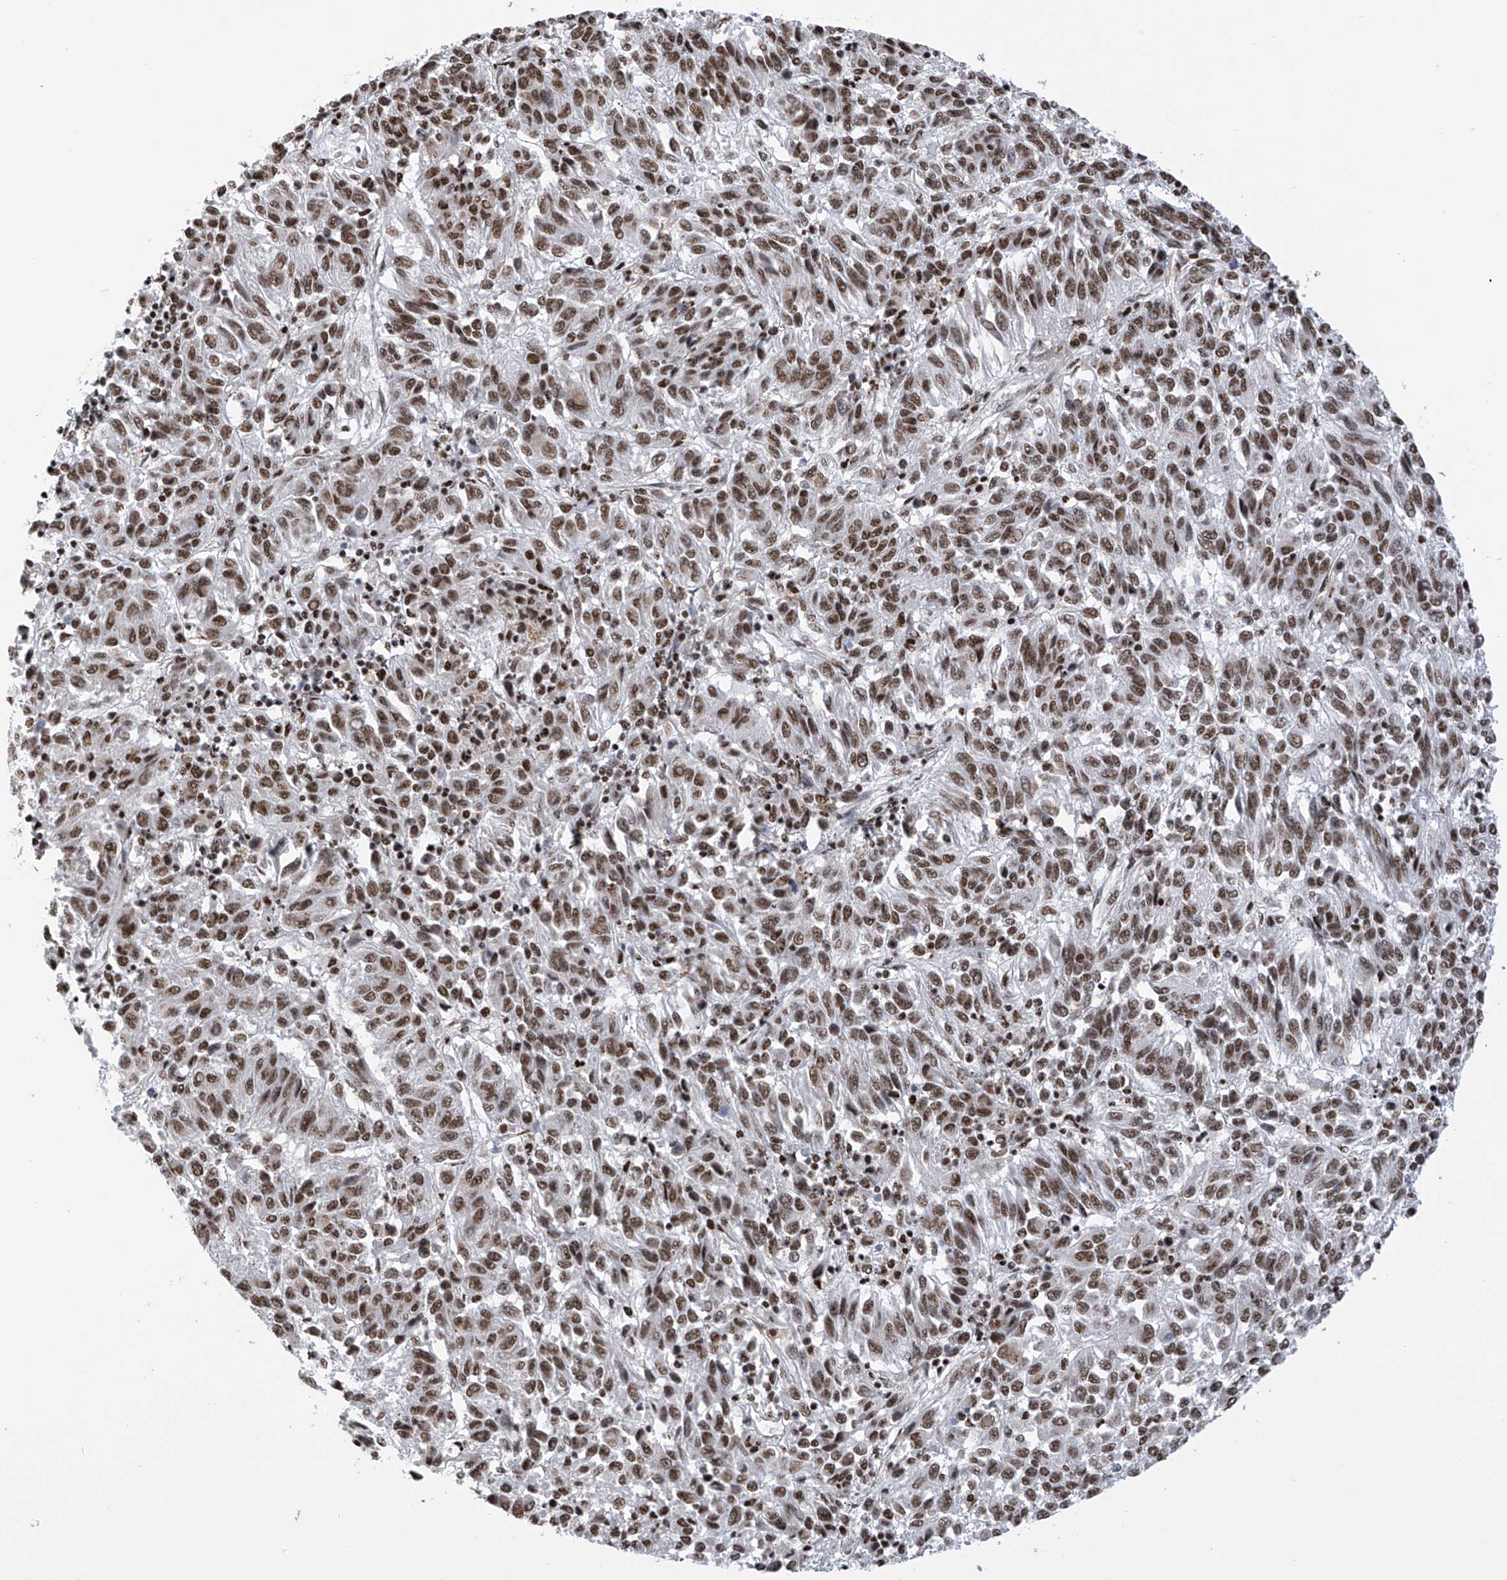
{"staining": {"intensity": "moderate", "quantity": ">75%", "location": "nuclear"}, "tissue": "melanoma", "cell_type": "Tumor cells", "image_type": "cancer", "snomed": [{"axis": "morphology", "description": "Malignant melanoma, Metastatic site"}, {"axis": "topography", "description": "Lung"}], "caption": "Immunohistochemical staining of human malignant melanoma (metastatic site) reveals moderate nuclear protein positivity in approximately >75% of tumor cells.", "gene": "APLF", "patient": {"sex": "male", "age": 64}}